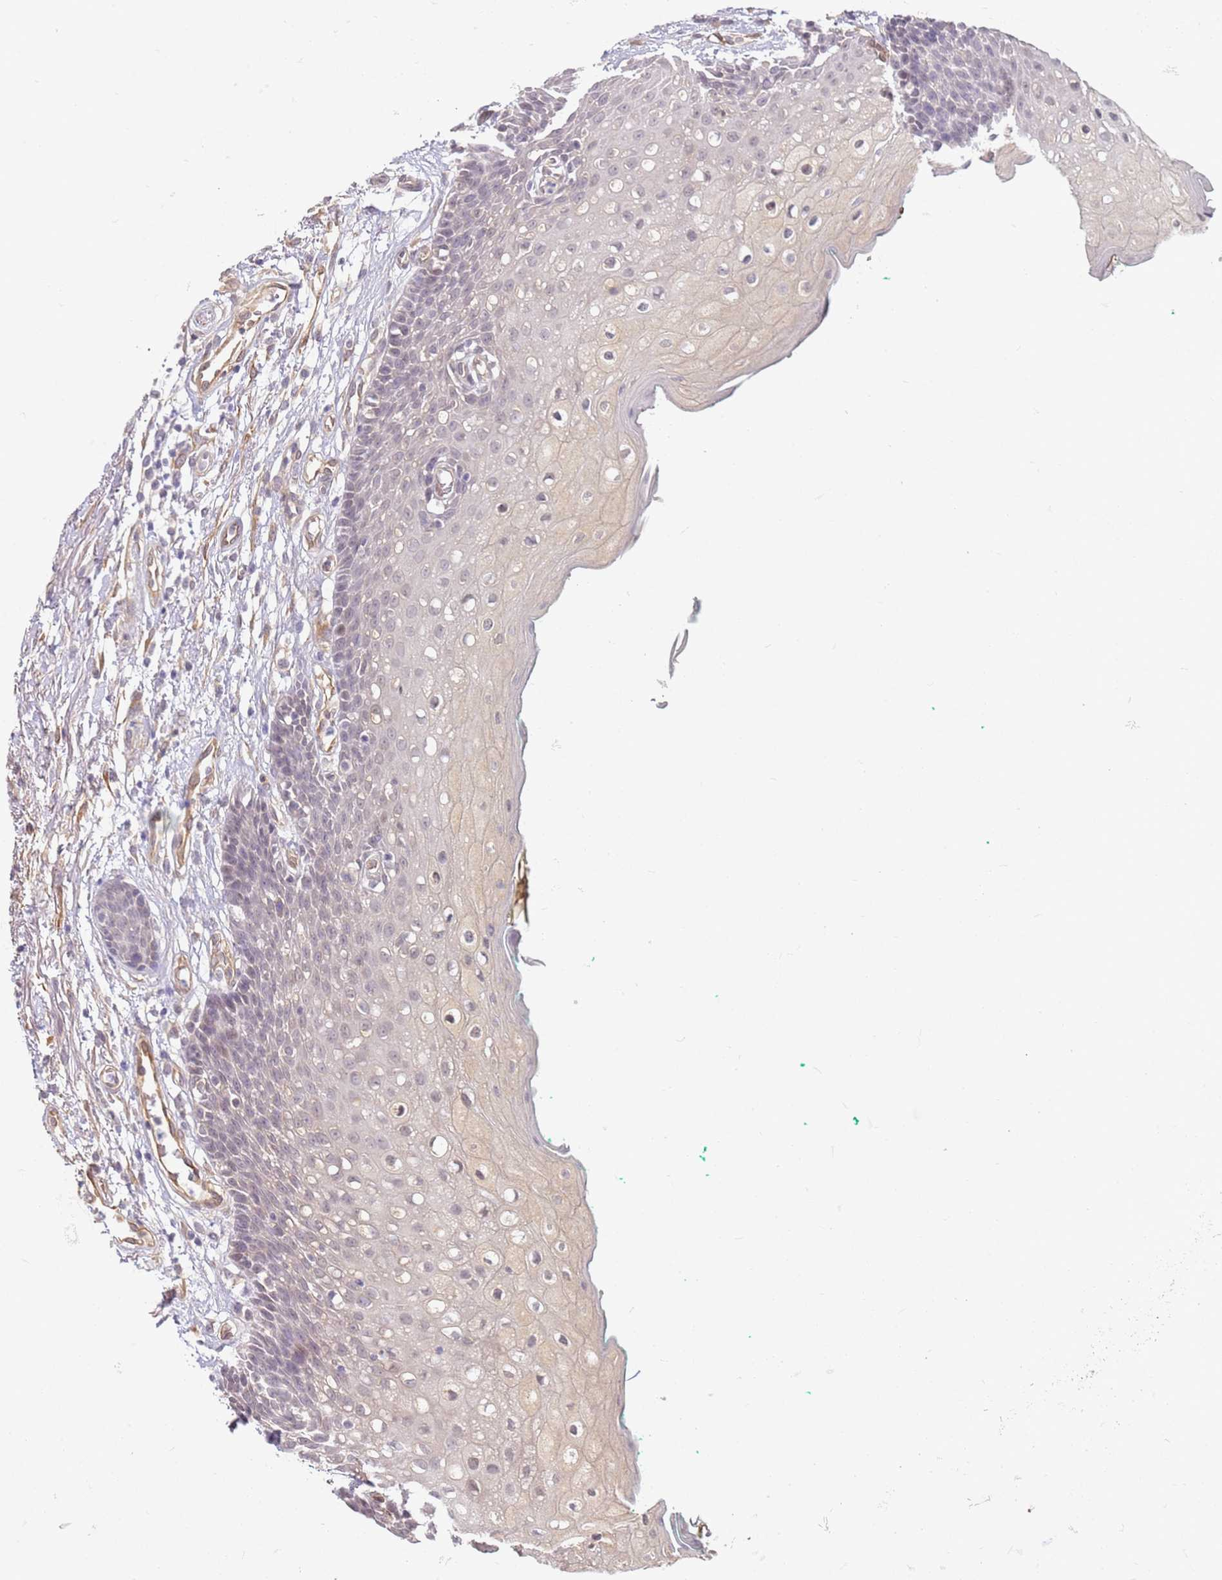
{"staining": {"intensity": "weak", "quantity": "<25%", "location": "cytoplasmic/membranous,nuclear"}, "tissue": "oral mucosa", "cell_type": "Squamous epithelial cells", "image_type": "normal", "snomed": [{"axis": "morphology", "description": "Normal tissue, NOS"}, {"axis": "morphology", "description": "Squamous cell carcinoma, NOS"}, {"axis": "topography", "description": "Oral tissue"}, {"axis": "topography", "description": "Tounge, NOS"}, {"axis": "topography", "description": "Head-Neck"}], "caption": "Squamous epithelial cells are negative for protein expression in normal human oral mucosa. Nuclei are stained in blue.", "gene": "WDR93", "patient": {"sex": "male", "age": 79}}